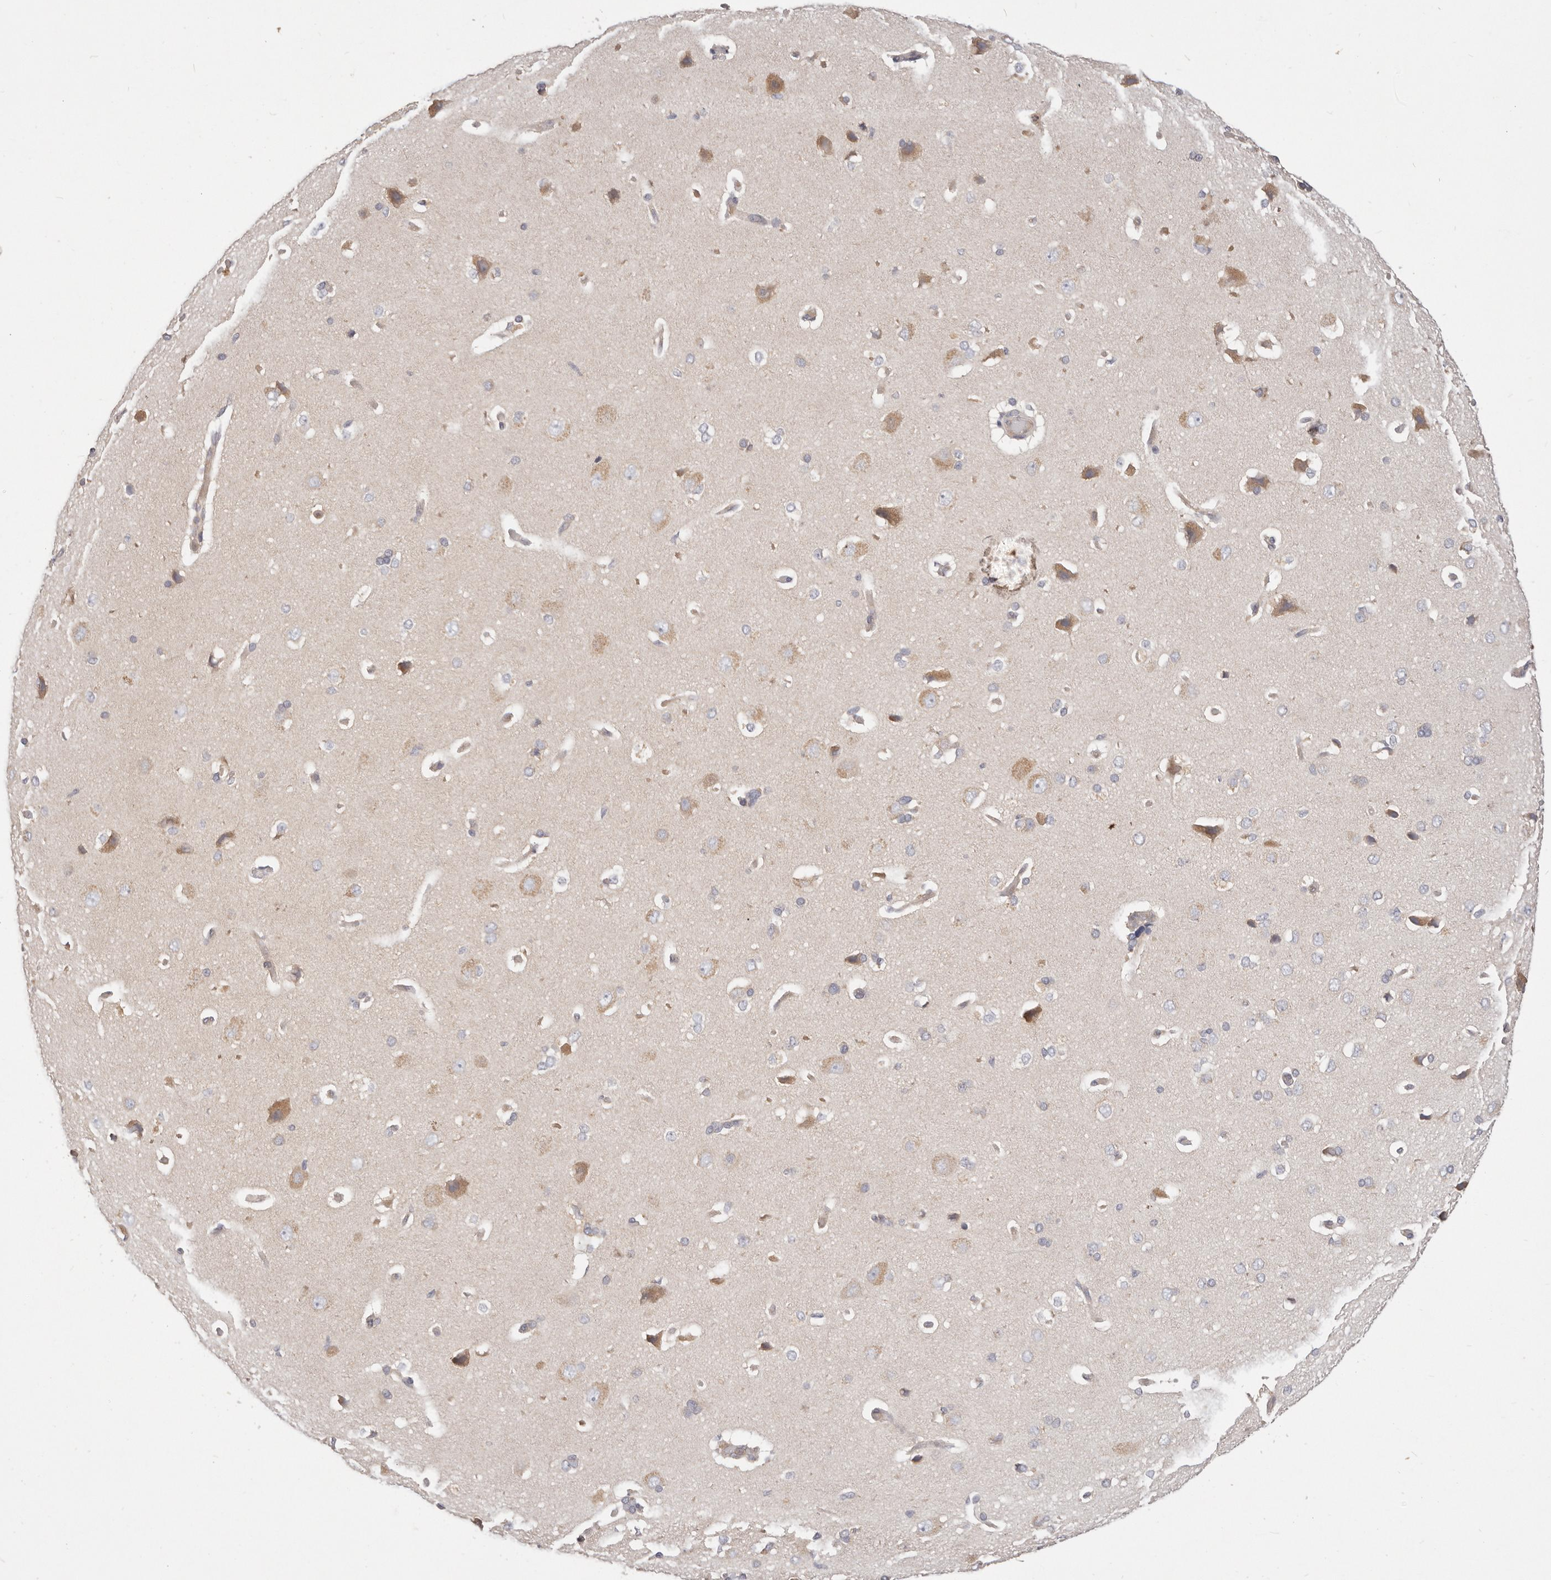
{"staining": {"intensity": "weak", "quantity": ">75%", "location": "cytoplasmic/membranous"}, "tissue": "cerebral cortex", "cell_type": "Endothelial cells", "image_type": "normal", "snomed": [{"axis": "morphology", "description": "Normal tissue, NOS"}, {"axis": "topography", "description": "Cerebral cortex"}], "caption": "Immunohistochemistry (IHC) micrograph of benign cerebral cortex stained for a protein (brown), which exhibits low levels of weak cytoplasmic/membranous positivity in approximately >75% of endothelial cells.", "gene": "KCMF1", "patient": {"sex": "male", "age": 62}}